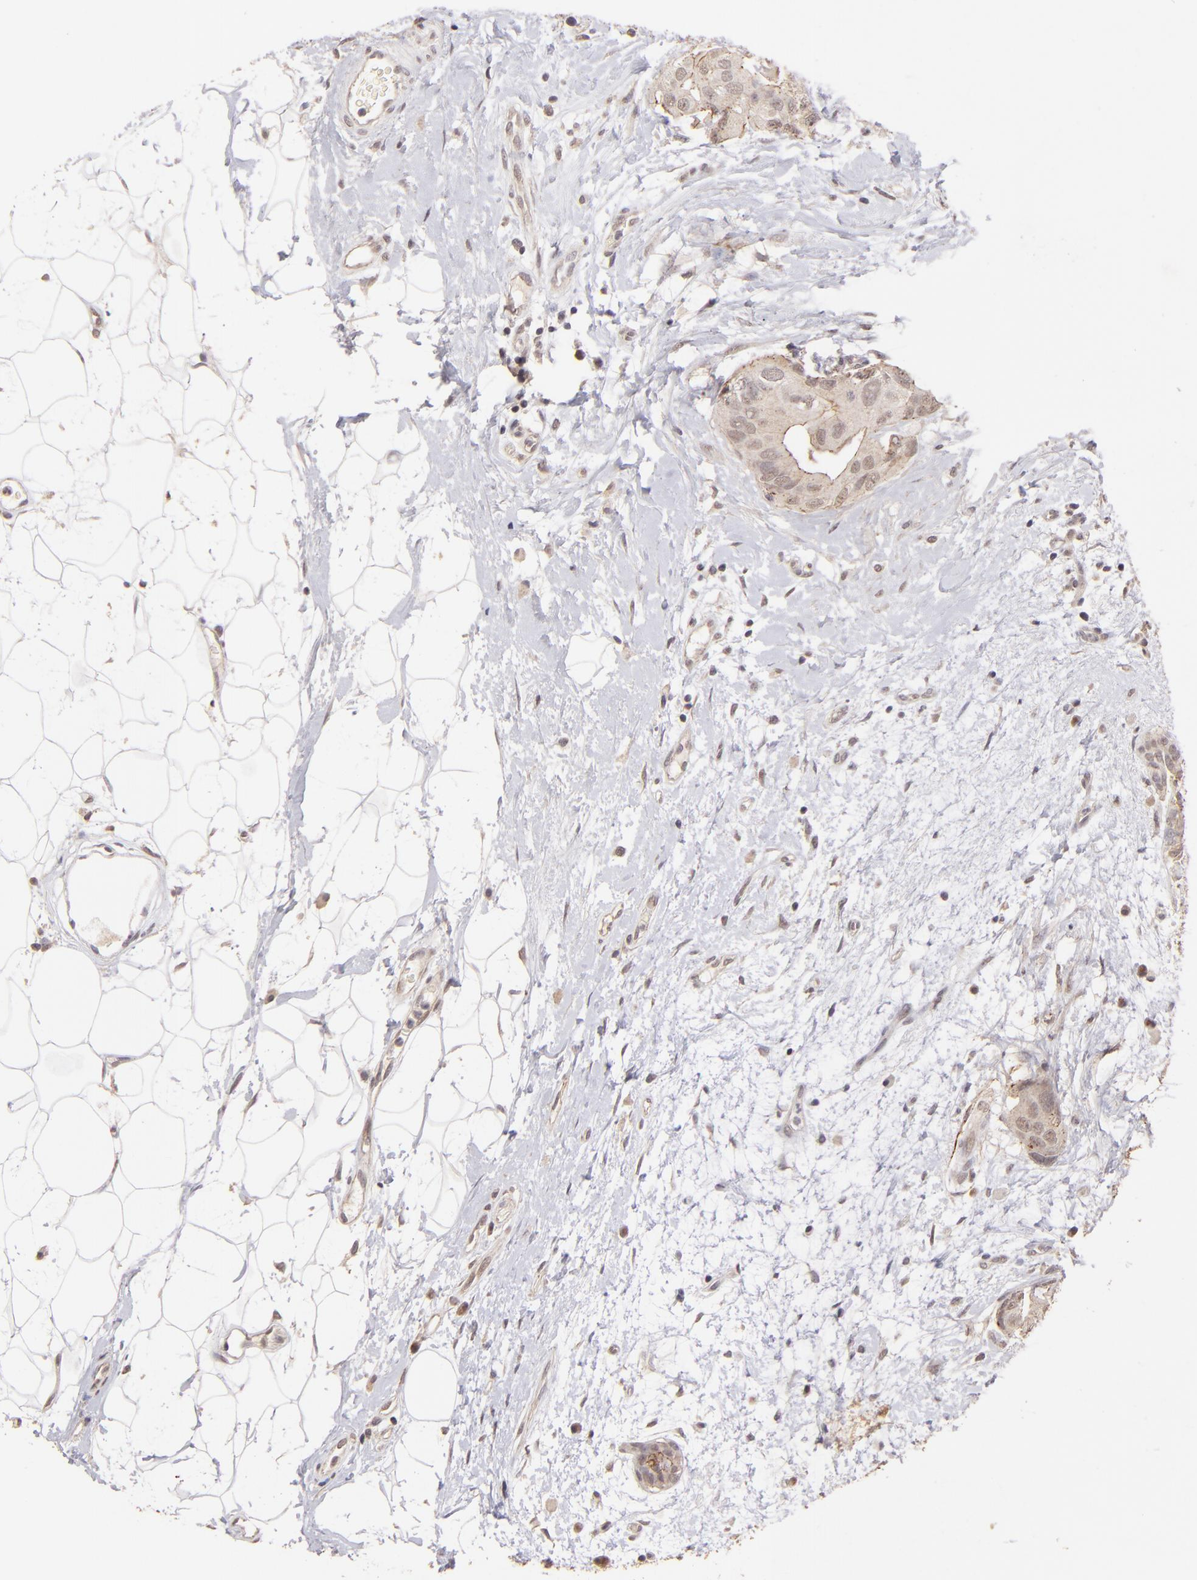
{"staining": {"intensity": "weak", "quantity": ">75%", "location": "cytoplasmic/membranous"}, "tissue": "breast cancer", "cell_type": "Tumor cells", "image_type": "cancer", "snomed": [{"axis": "morphology", "description": "Duct carcinoma"}, {"axis": "topography", "description": "Breast"}], "caption": "Immunohistochemistry (IHC) staining of breast cancer, which demonstrates low levels of weak cytoplasmic/membranous positivity in about >75% of tumor cells indicating weak cytoplasmic/membranous protein positivity. The staining was performed using DAB (brown) for protein detection and nuclei were counterstained in hematoxylin (blue).", "gene": "CLDN1", "patient": {"sex": "female", "age": 40}}